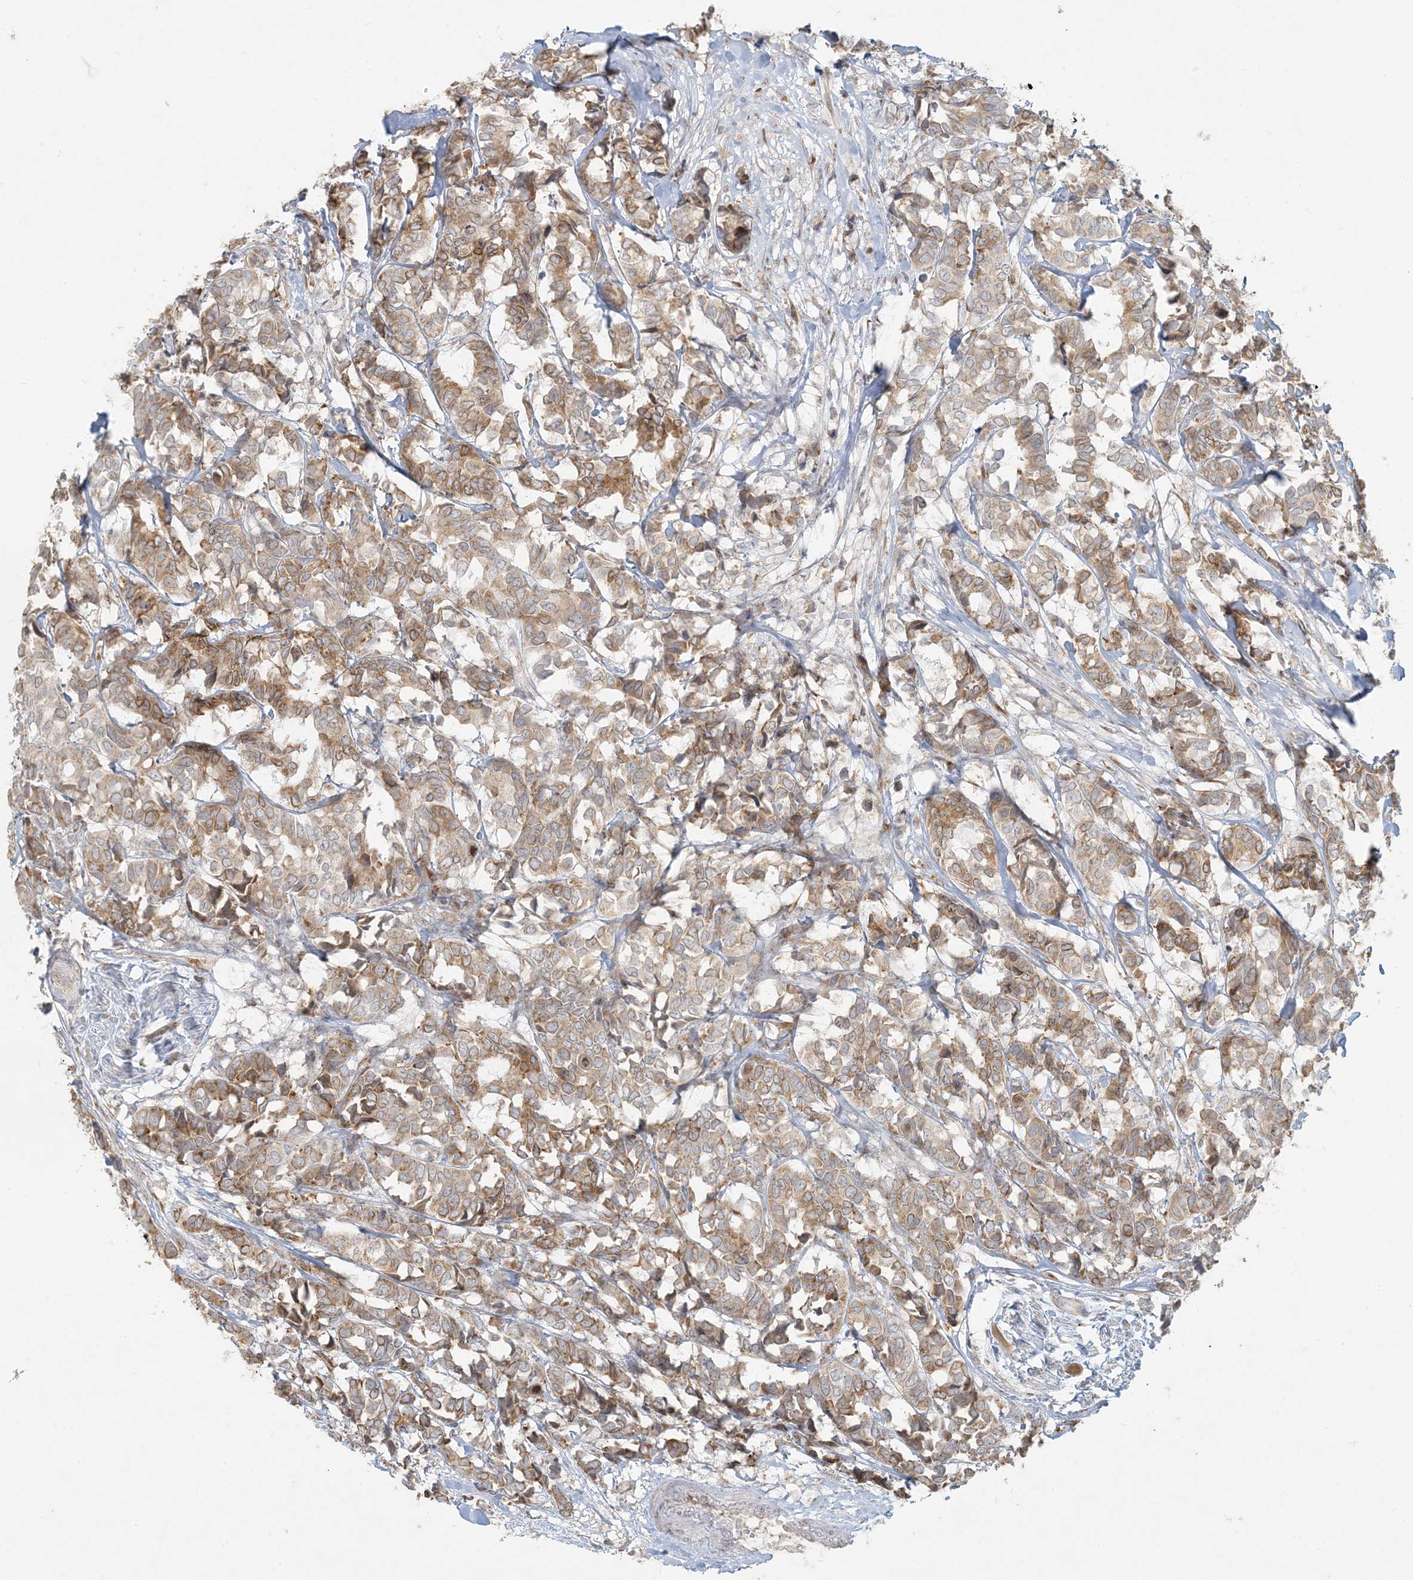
{"staining": {"intensity": "moderate", "quantity": ">75%", "location": "cytoplasmic/membranous"}, "tissue": "breast cancer", "cell_type": "Tumor cells", "image_type": "cancer", "snomed": [{"axis": "morphology", "description": "Duct carcinoma"}, {"axis": "topography", "description": "Breast"}], "caption": "Breast cancer (infiltrating ductal carcinoma) stained with a protein marker exhibits moderate staining in tumor cells.", "gene": "HACL1", "patient": {"sex": "female", "age": 87}}